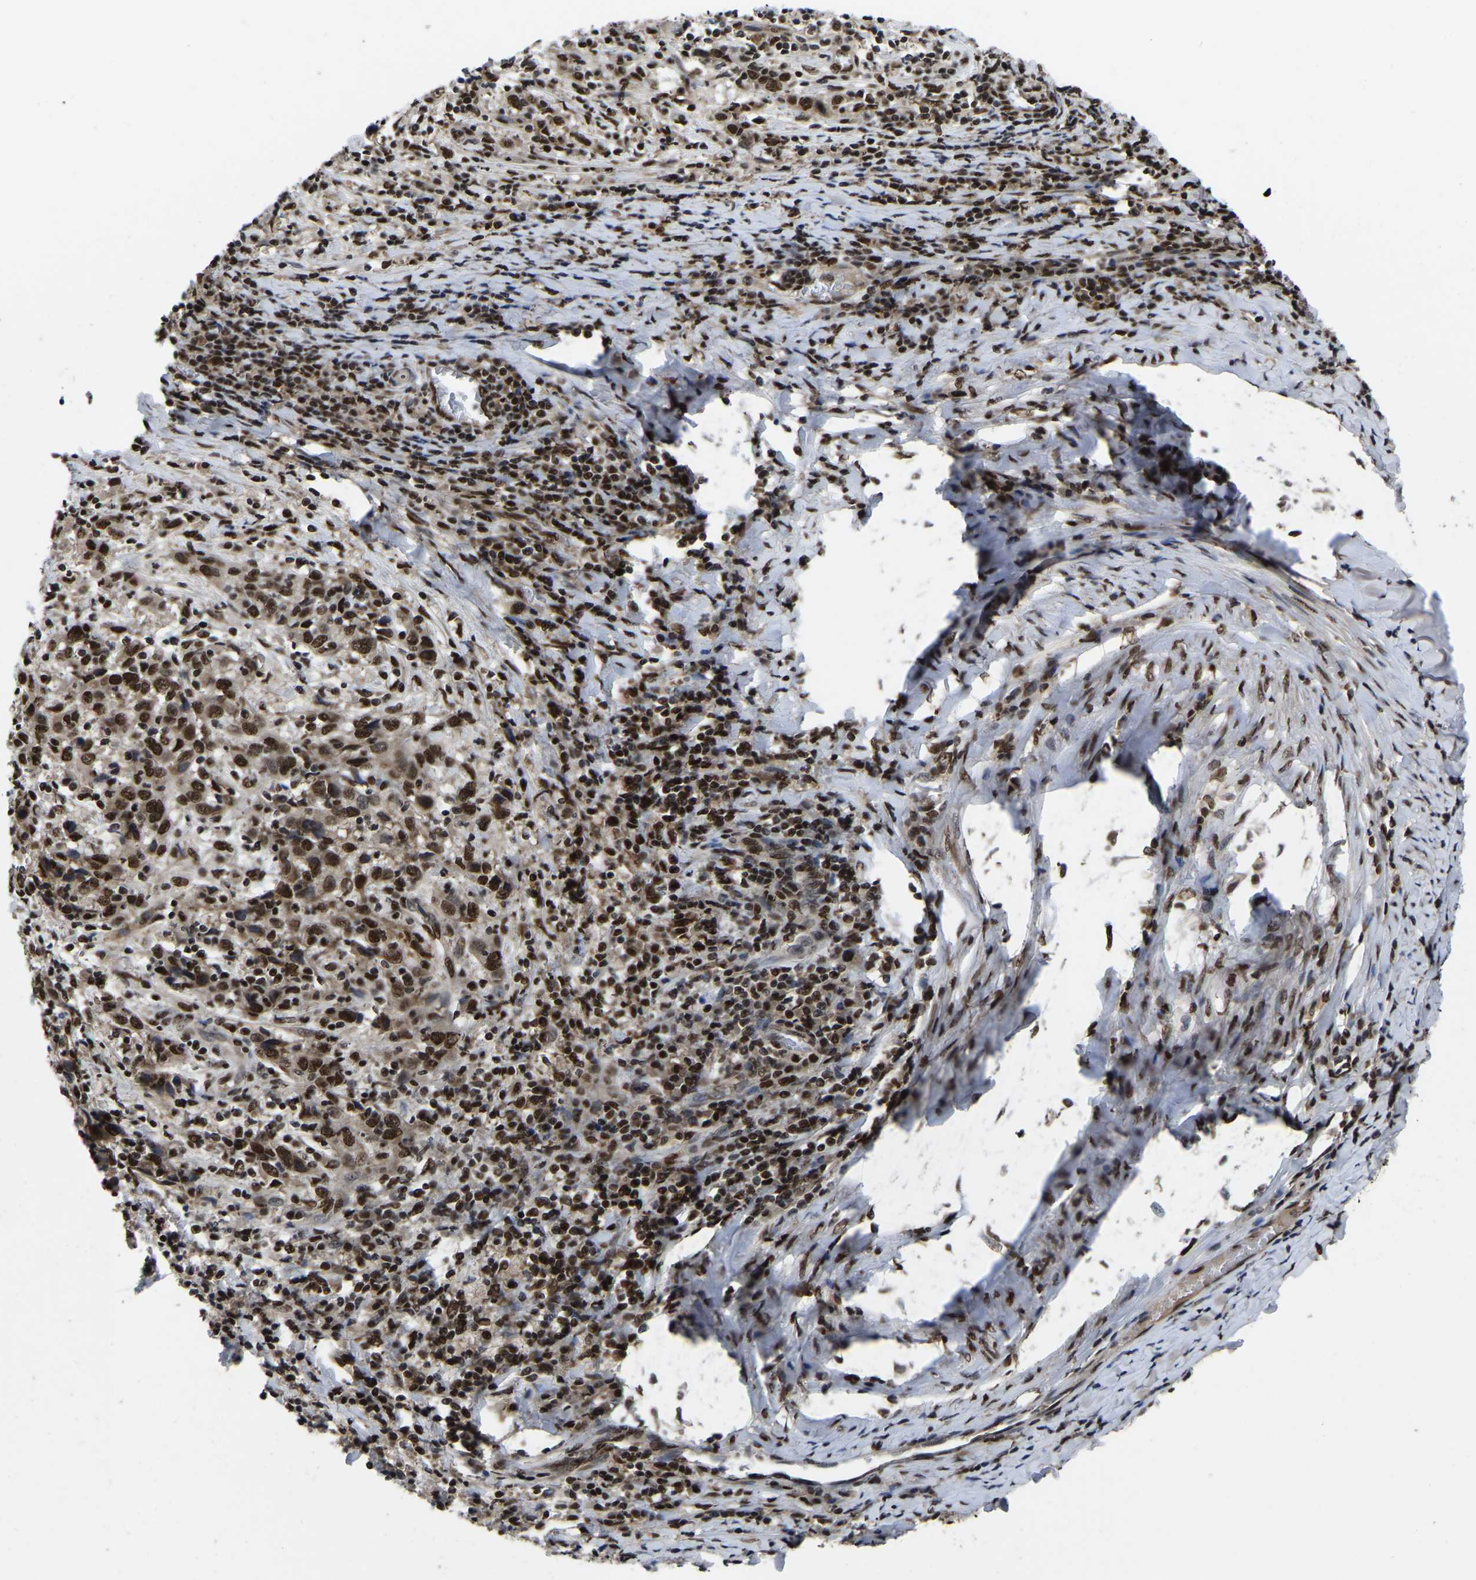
{"staining": {"intensity": "strong", "quantity": ">75%", "location": "nuclear"}, "tissue": "cervical cancer", "cell_type": "Tumor cells", "image_type": "cancer", "snomed": [{"axis": "morphology", "description": "Squamous cell carcinoma, NOS"}, {"axis": "topography", "description": "Cervix"}], "caption": "Tumor cells demonstrate high levels of strong nuclear positivity in about >75% of cells in human cervical cancer (squamous cell carcinoma).", "gene": "TRIM35", "patient": {"sex": "female", "age": 46}}